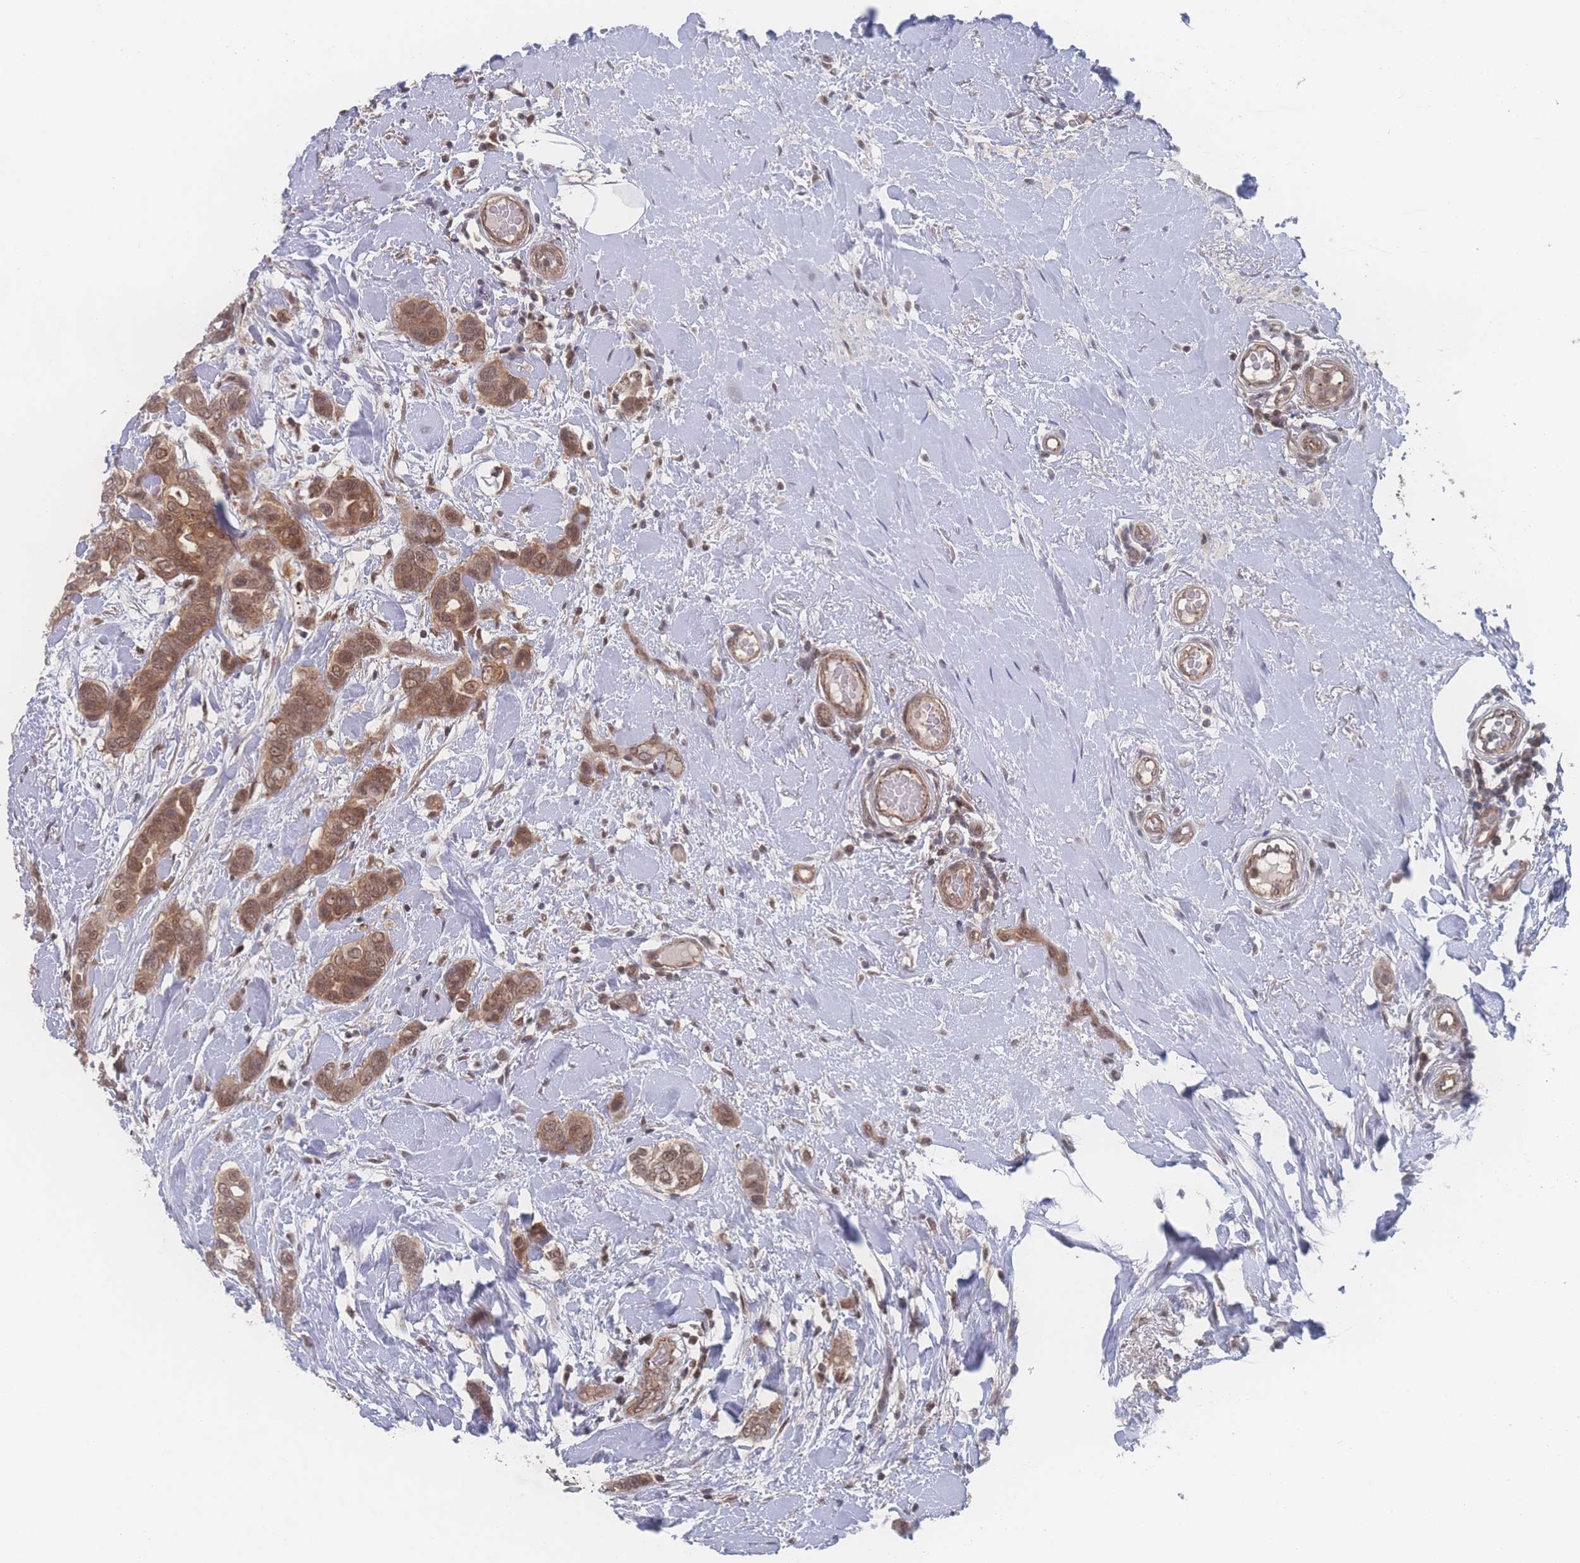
{"staining": {"intensity": "moderate", "quantity": ">75%", "location": "cytoplasmic/membranous,nuclear"}, "tissue": "breast cancer", "cell_type": "Tumor cells", "image_type": "cancer", "snomed": [{"axis": "morphology", "description": "Lobular carcinoma"}, {"axis": "topography", "description": "Breast"}], "caption": "The photomicrograph shows staining of lobular carcinoma (breast), revealing moderate cytoplasmic/membranous and nuclear protein positivity (brown color) within tumor cells. Nuclei are stained in blue.", "gene": "PSMA1", "patient": {"sex": "female", "age": 51}}